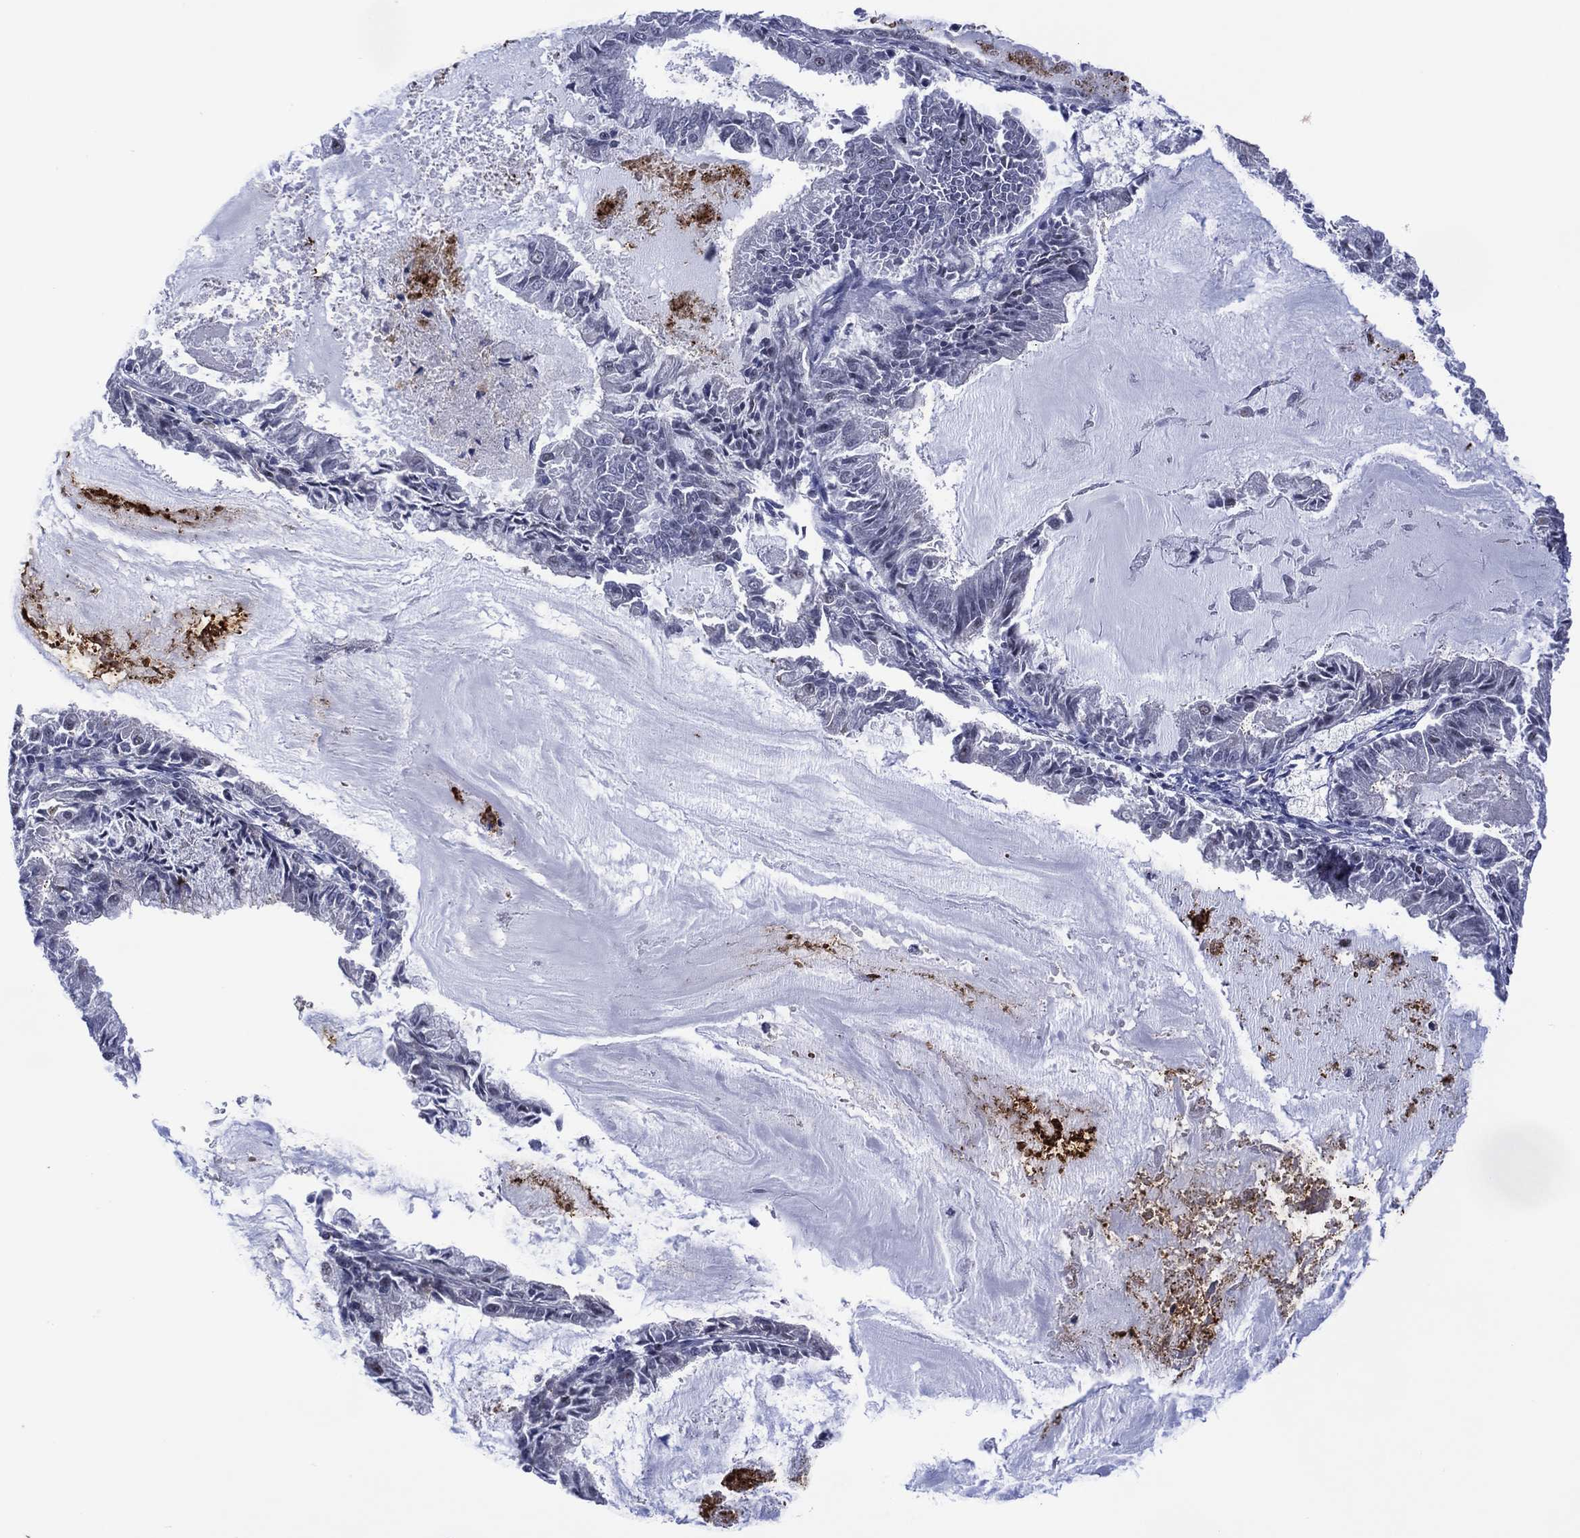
{"staining": {"intensity": "negative", "quantity": "none", "location": "none"}, "tissue": "endometrial cancer", "cell_type": "Tumor cells", "image_type": "cancer", "snomed": [{"axis": "morphology", "description": "Adenocarcinoma, NOS"}, {"axis": "topography", "description": "Endometrium"}], "caption": "Protein analysis of endometrial cancer (adenocarcinoma) demonstrates no significant staining in tumor cells.", "gene": "DPP4", "patient": {"sex": "female", "age": 57}}